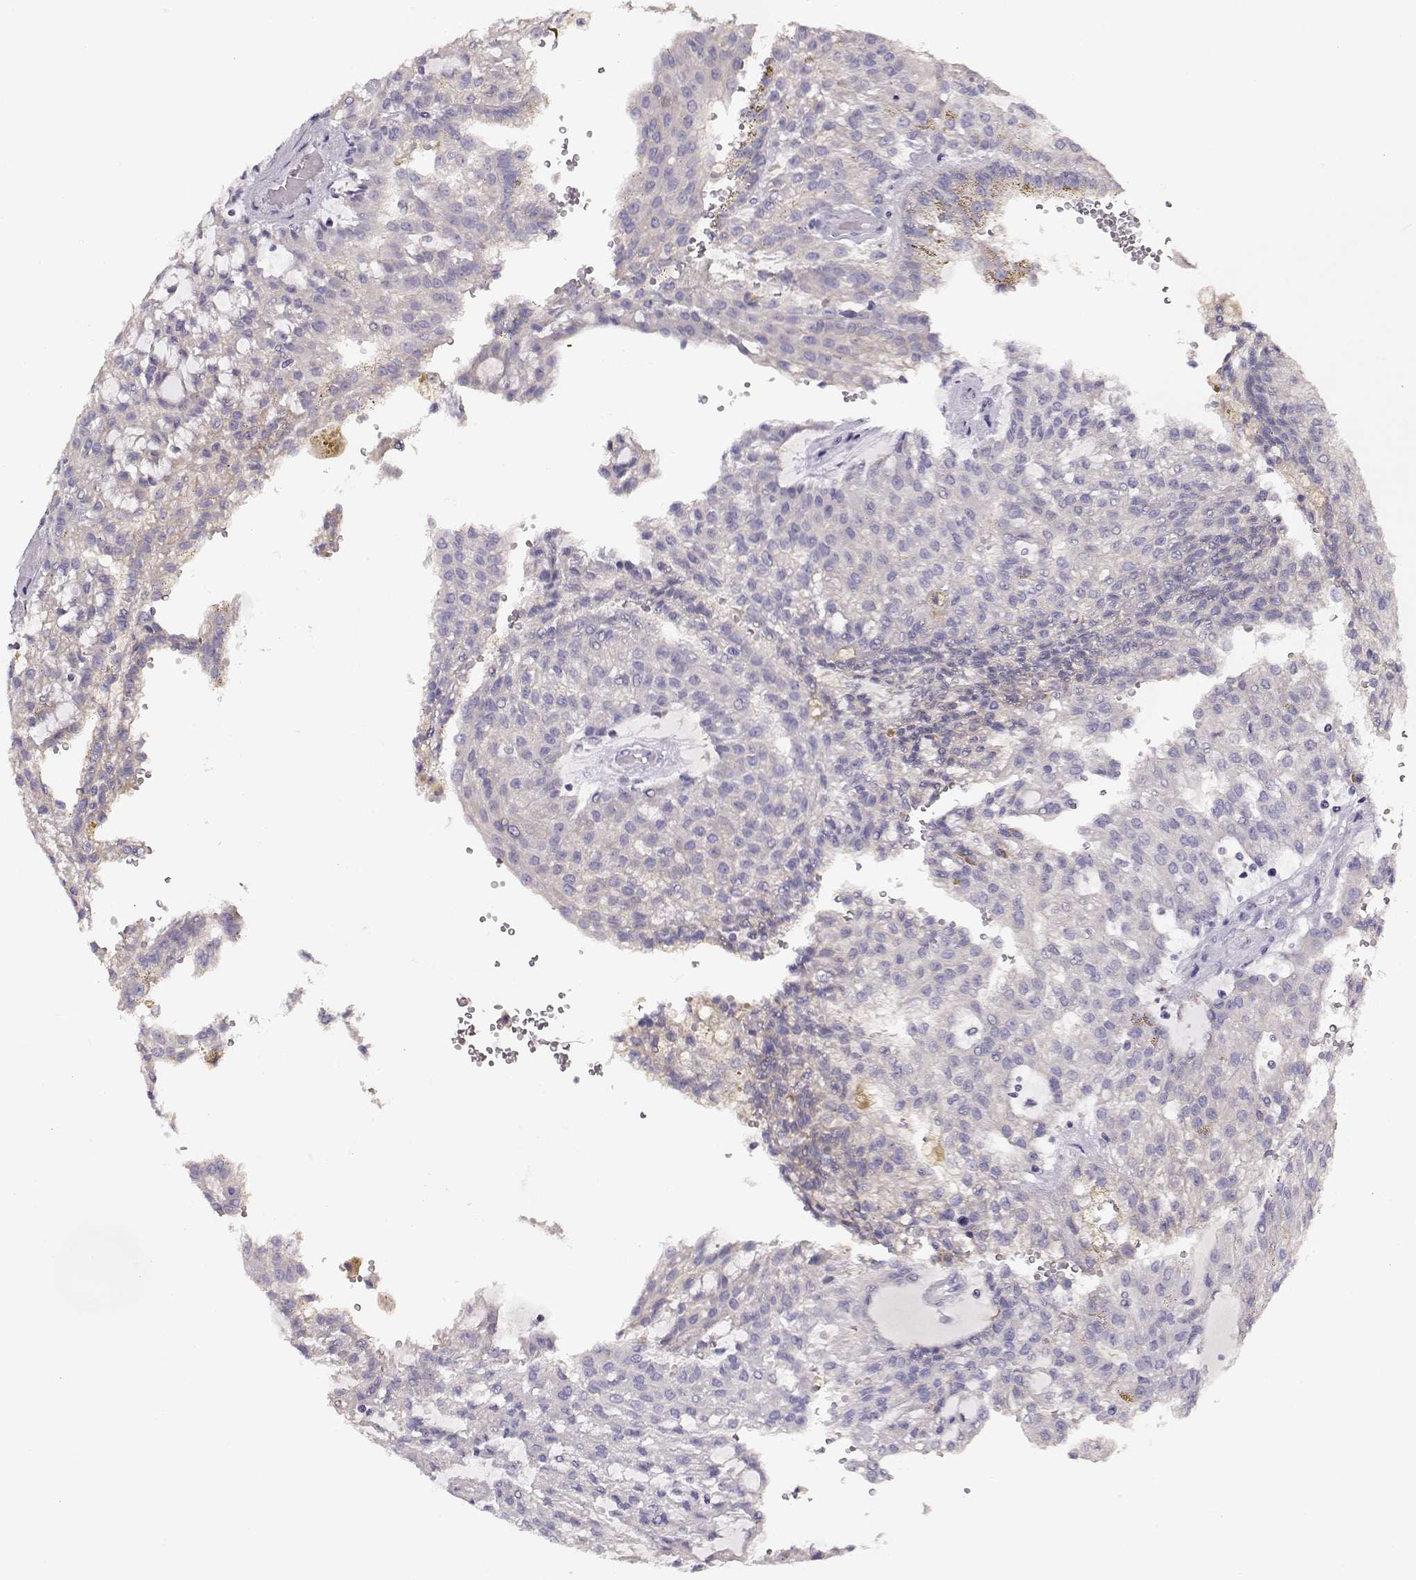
{"staining": {"intensity": "negative", "quantity": "none", "location": "none"}, "tissue": "renal cancer", "cell_type": "Tumor cells", "image_type": "cancer", "snomed": [{"axis": "morphology", "description": "Adenocarcinoma, NOS"}, {"axis": "topography", "description": "Kidney"}], "caption": "There is no significant expression in tumor cells of renal cancer.", "gene": "NDRG4", "patient": {"sex": "male", "age": 63}}